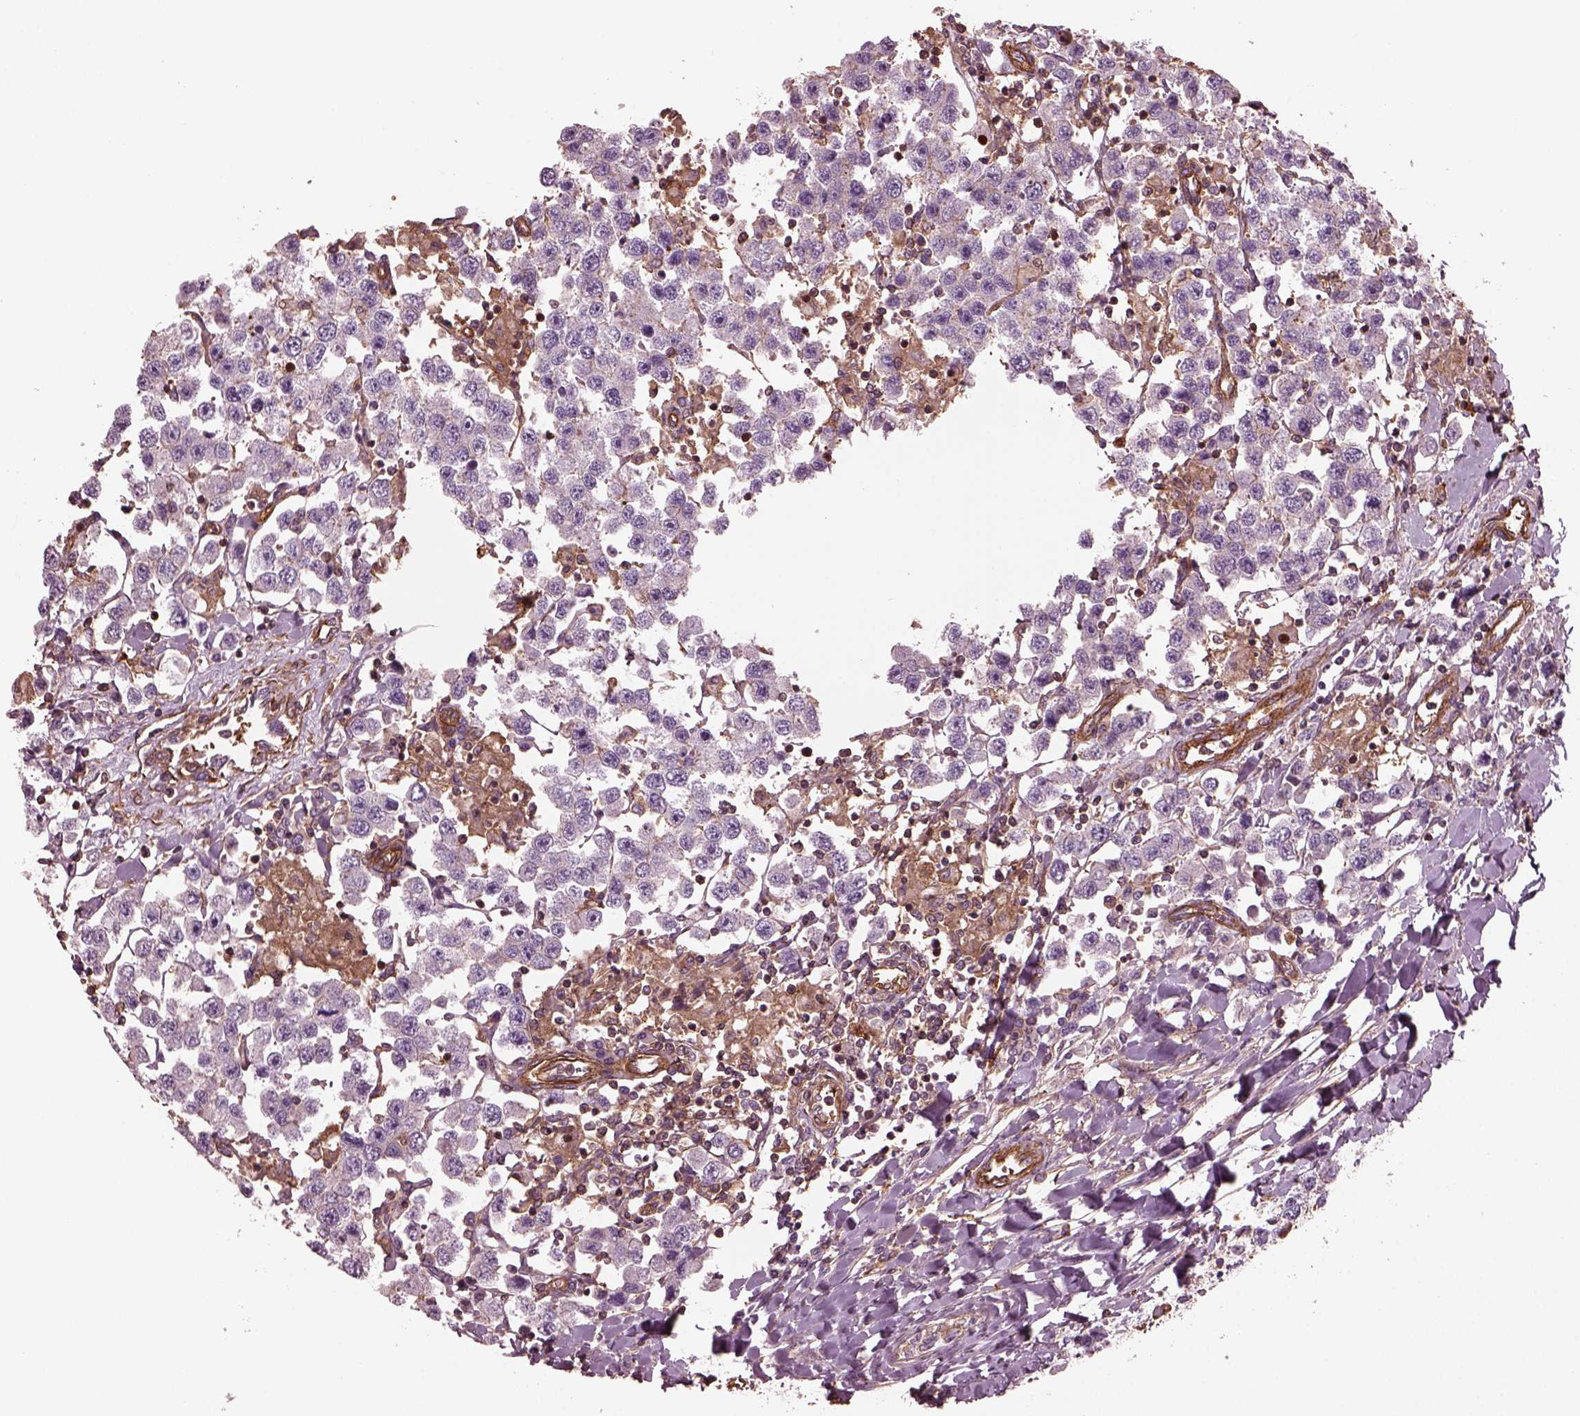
{"staining": {"intensity": "weak", "quantity": "<25%", "location": "cytoplasmic/membranous"}, "tissue": "testis cancer", "cell_type": "Tumor cells", "image_type": "cancer", "snomed": [{"axis": "morphology", "description": "Seminoma, NOS"}, {"axis": "topography", "description": "Testis"}], "caption": "Immunohistochemistry (IHC) of testis cancer exhibits no expression in tumor cells. (Brightfield microscopy of DAB immunohistochemistry at high magnification).", "gene": "MYL6", "patient": {"sex": "male", "age": 45}}